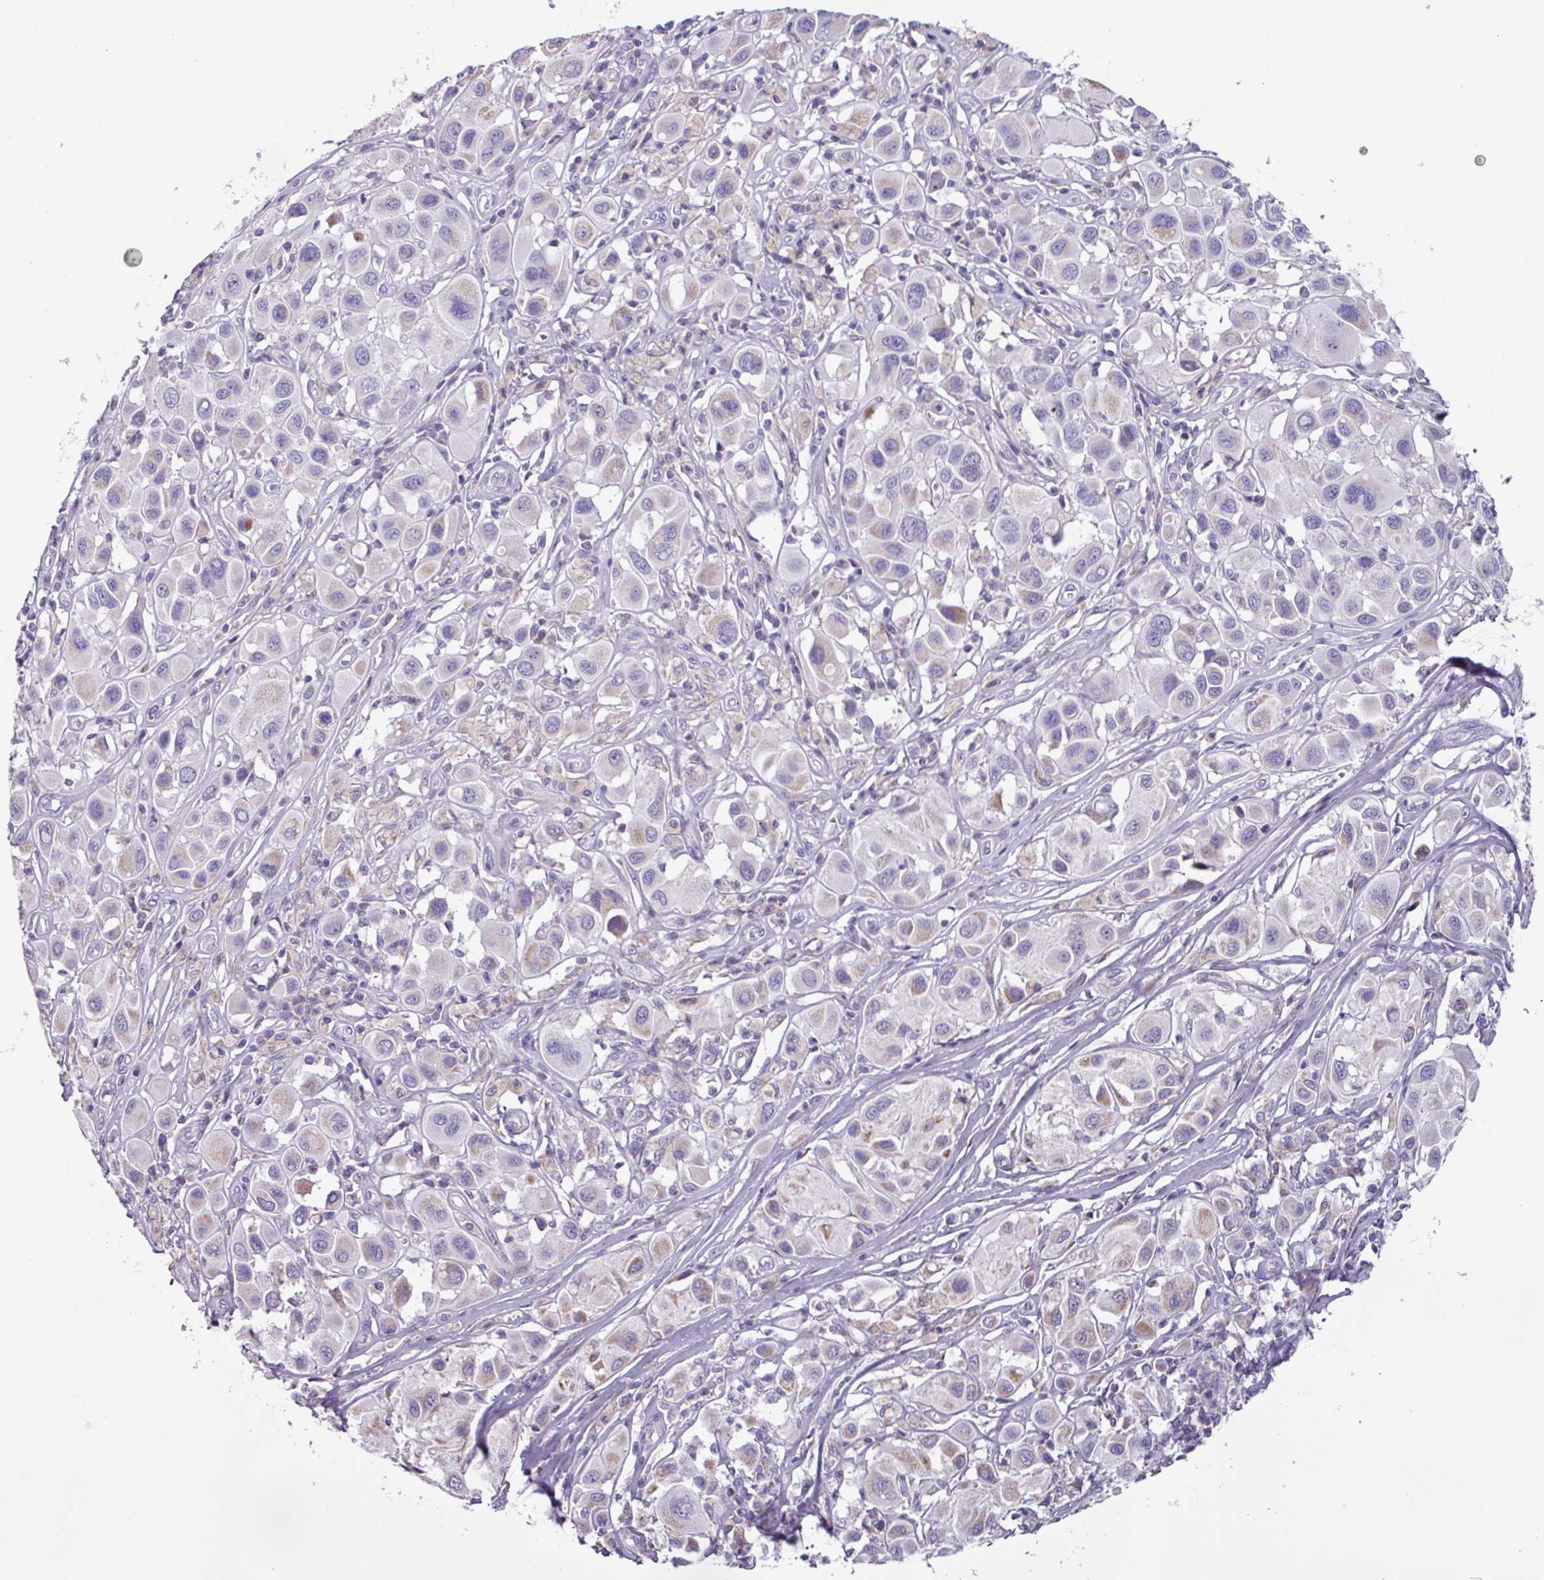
{"staining": {"intensity": "weak", "quantity": "<25%", "location": "cytoplasmic/membranous"}, "tissue": "melanoma", "cell_type": "Tumor cells", "image_type": "cancer", "snomed": [{"axis": "morphology", "description": "Malignant melanoma, Metastatic site"}, {"axis": "topography", "description": "Skin"}], "caption": "Tumor cells show no significant positivity in melanoma.", "gene": "MT-ND4", "patient": {"sex": "male", "age": 41}}